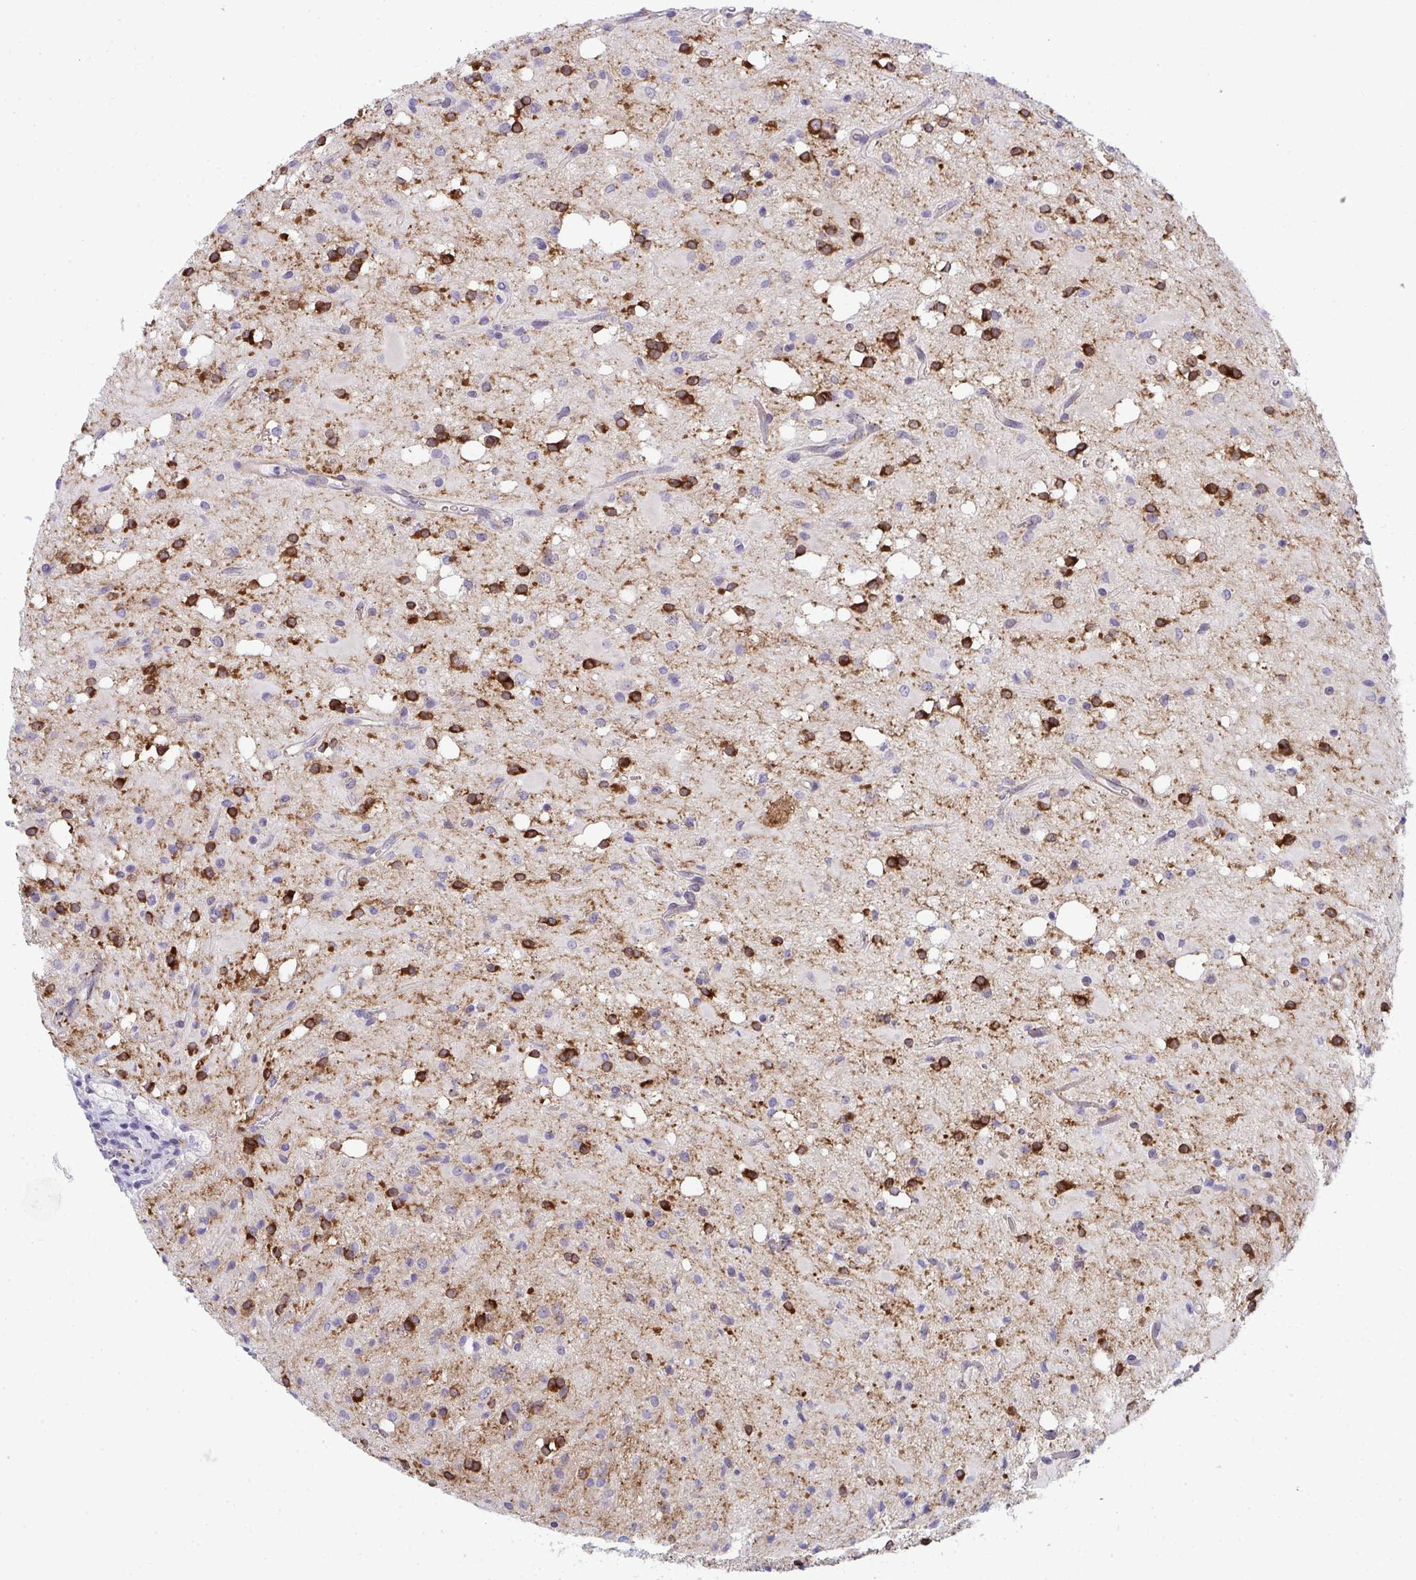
{"staining": {"intensity": "strong", "quantity": "<25%", "location": "cytoplasmic/membranous"}, "tissue": "glioma", "cell_type": "Tumor cells", "image_type": "cancer", "snomed": [{"axis": "morphology", "description": "Glioma, malignant, Low grade"}, {"axis": "topography", "description": "Brain"}], "caption": "Immunohistochemistry (DAB) staining of human low-grade glioma (malignant) exhibits strong cytoplasmic/membranous protein positivity in approximately <25% of tumor cells. Immunohistochemistry (ihc) stains the protein of interest in brown and the nuclei are stained blue.", "gene": "AK5", "patient": {"sex": "female", "age": 33}}